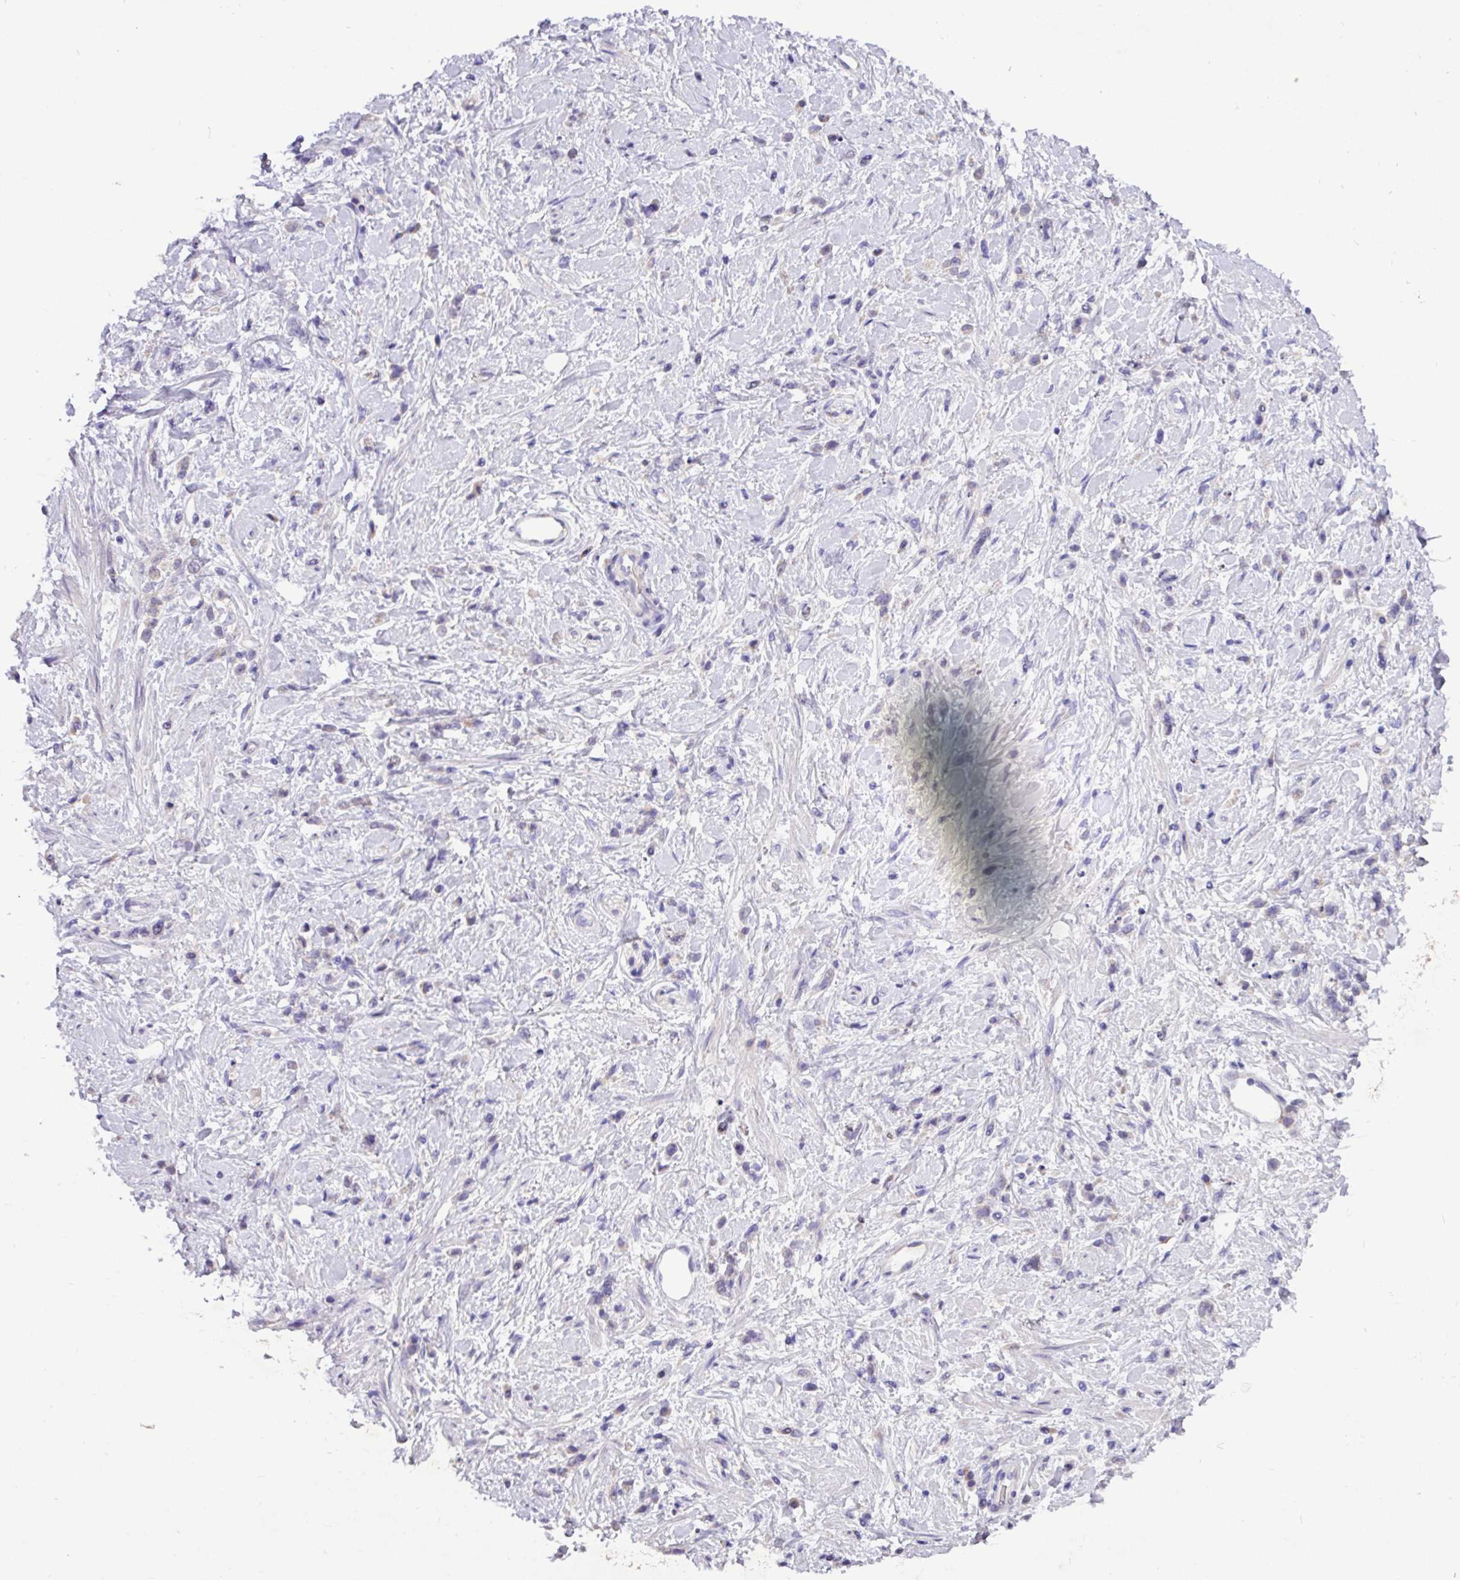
{"staining": {"intensity": "negative", "quantity": "none", "location": "none"}, "tissue": "stomach cancer", "cell_type": "Tumor cells", "image_type": "cancer", "snomed": [{"axis": "morphology", "description": "Adenocarcinoma, NOS"}, {"axis": "topography", "description": "Stomach"}], "caption": "Stomach adenocarcinoma stained for a protein using immunohistochemistry (IHC) reveals no expression tumor cells.", "gene": "PAX8", "patient": {"sex": "female", "age": 60}}